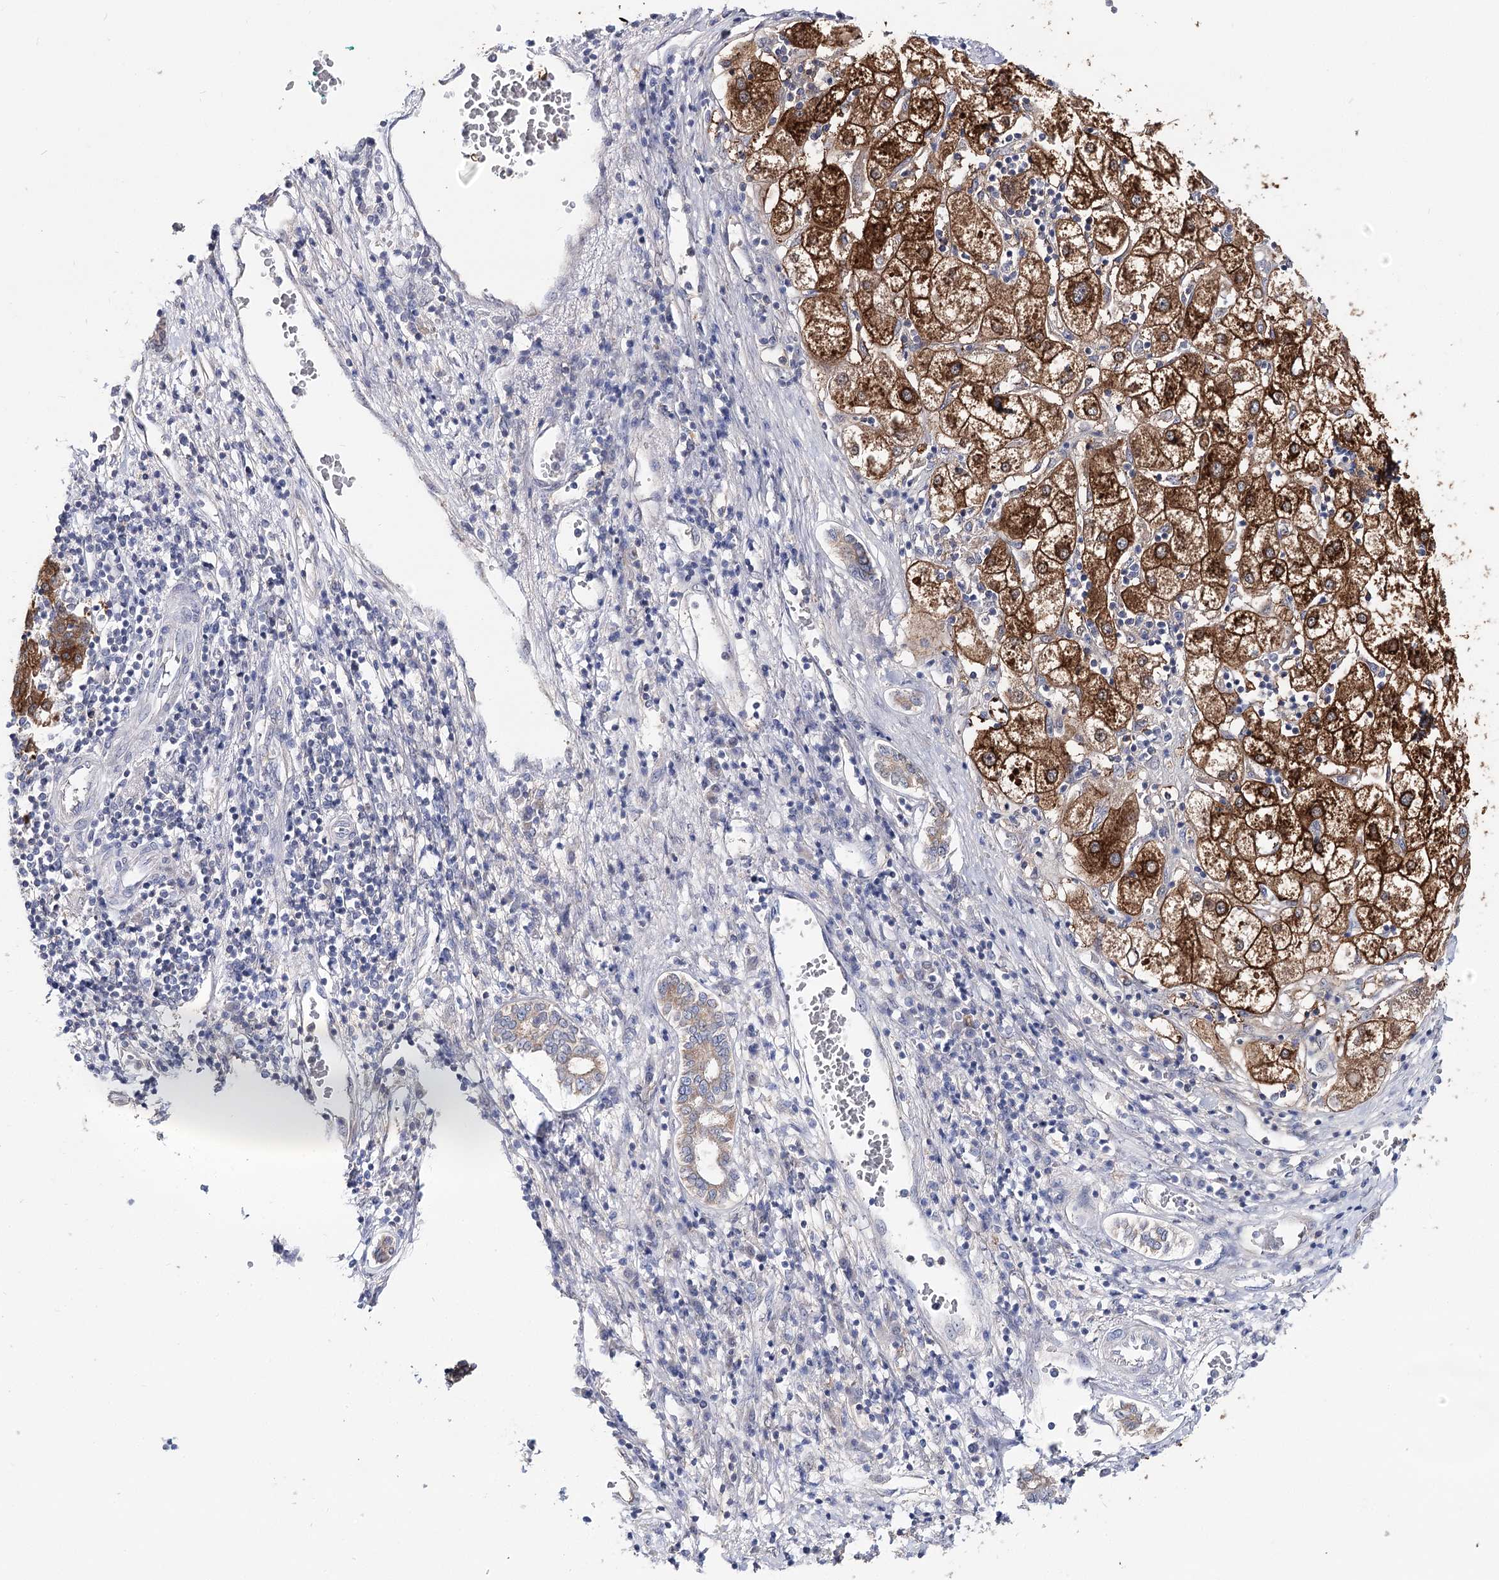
{"staining": {"intensity": "strong", "quantity": ">75%", "location": "cytoplasmic/membranous"}, "tissue": "liver cancer", "cell_type": "Tumor cells", "image_type": "cancer", "snomed": [{"axis": "morphology", "description": "Carcinoma, Hepatocellular, NOS"}, {"axis": "topography", "description": "Liver"}], "caption": "Immunohistochemical staining of human hepatocellular carcinoma (liver) reveals high levels of strong cytoplasmic/membranous staining in approximately >75% of tumor cells. The protein is stained brown, and the nuclei are stained in blue (DAB IHC with brightfield microscopy, high magnification).", "gene": "UGP2", "patient": {"sex": "male", "age": 65}}